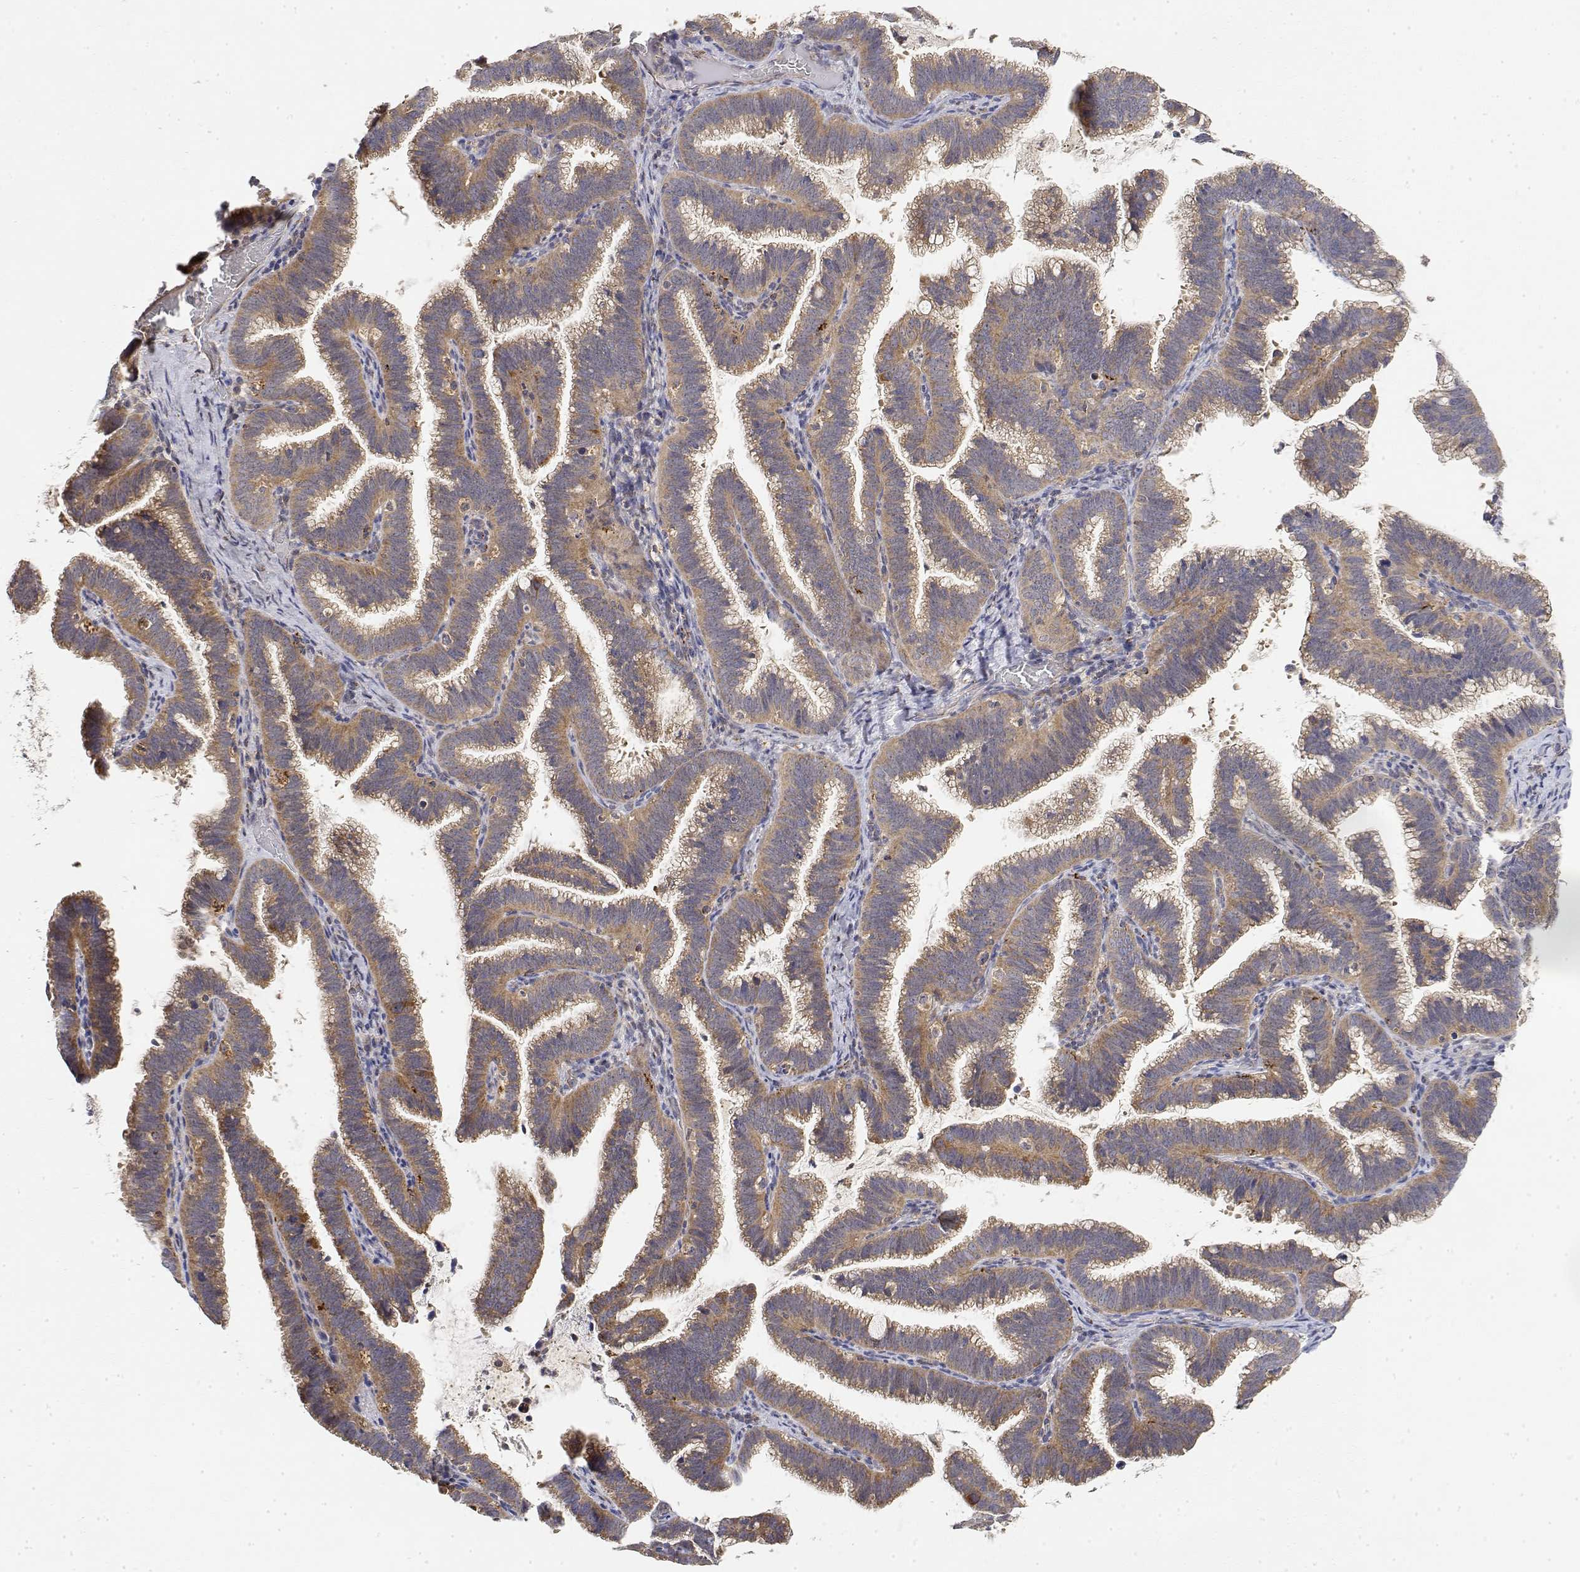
{"staining": {"intensity": "moderate", "quantity": ">75%", "location": "cytoplasmic/membranous"}, "tissue": "cervical cancer", "cell_type": "Tumor cells", "image_type": "cancer", "snomed": [{"axis": "morphology", "description": "Adenocarcinoma, NOS"}, {"axis": "topography", "description": "Cervix"}], "caption": "Moderate cytoplasmic/membranous protein expression is appreciated in approximately >75% of tumor cells in adenocarcinoma (cervical).", "gene": "LONRF3", "patient": {"sex": "female", "age": 61}}